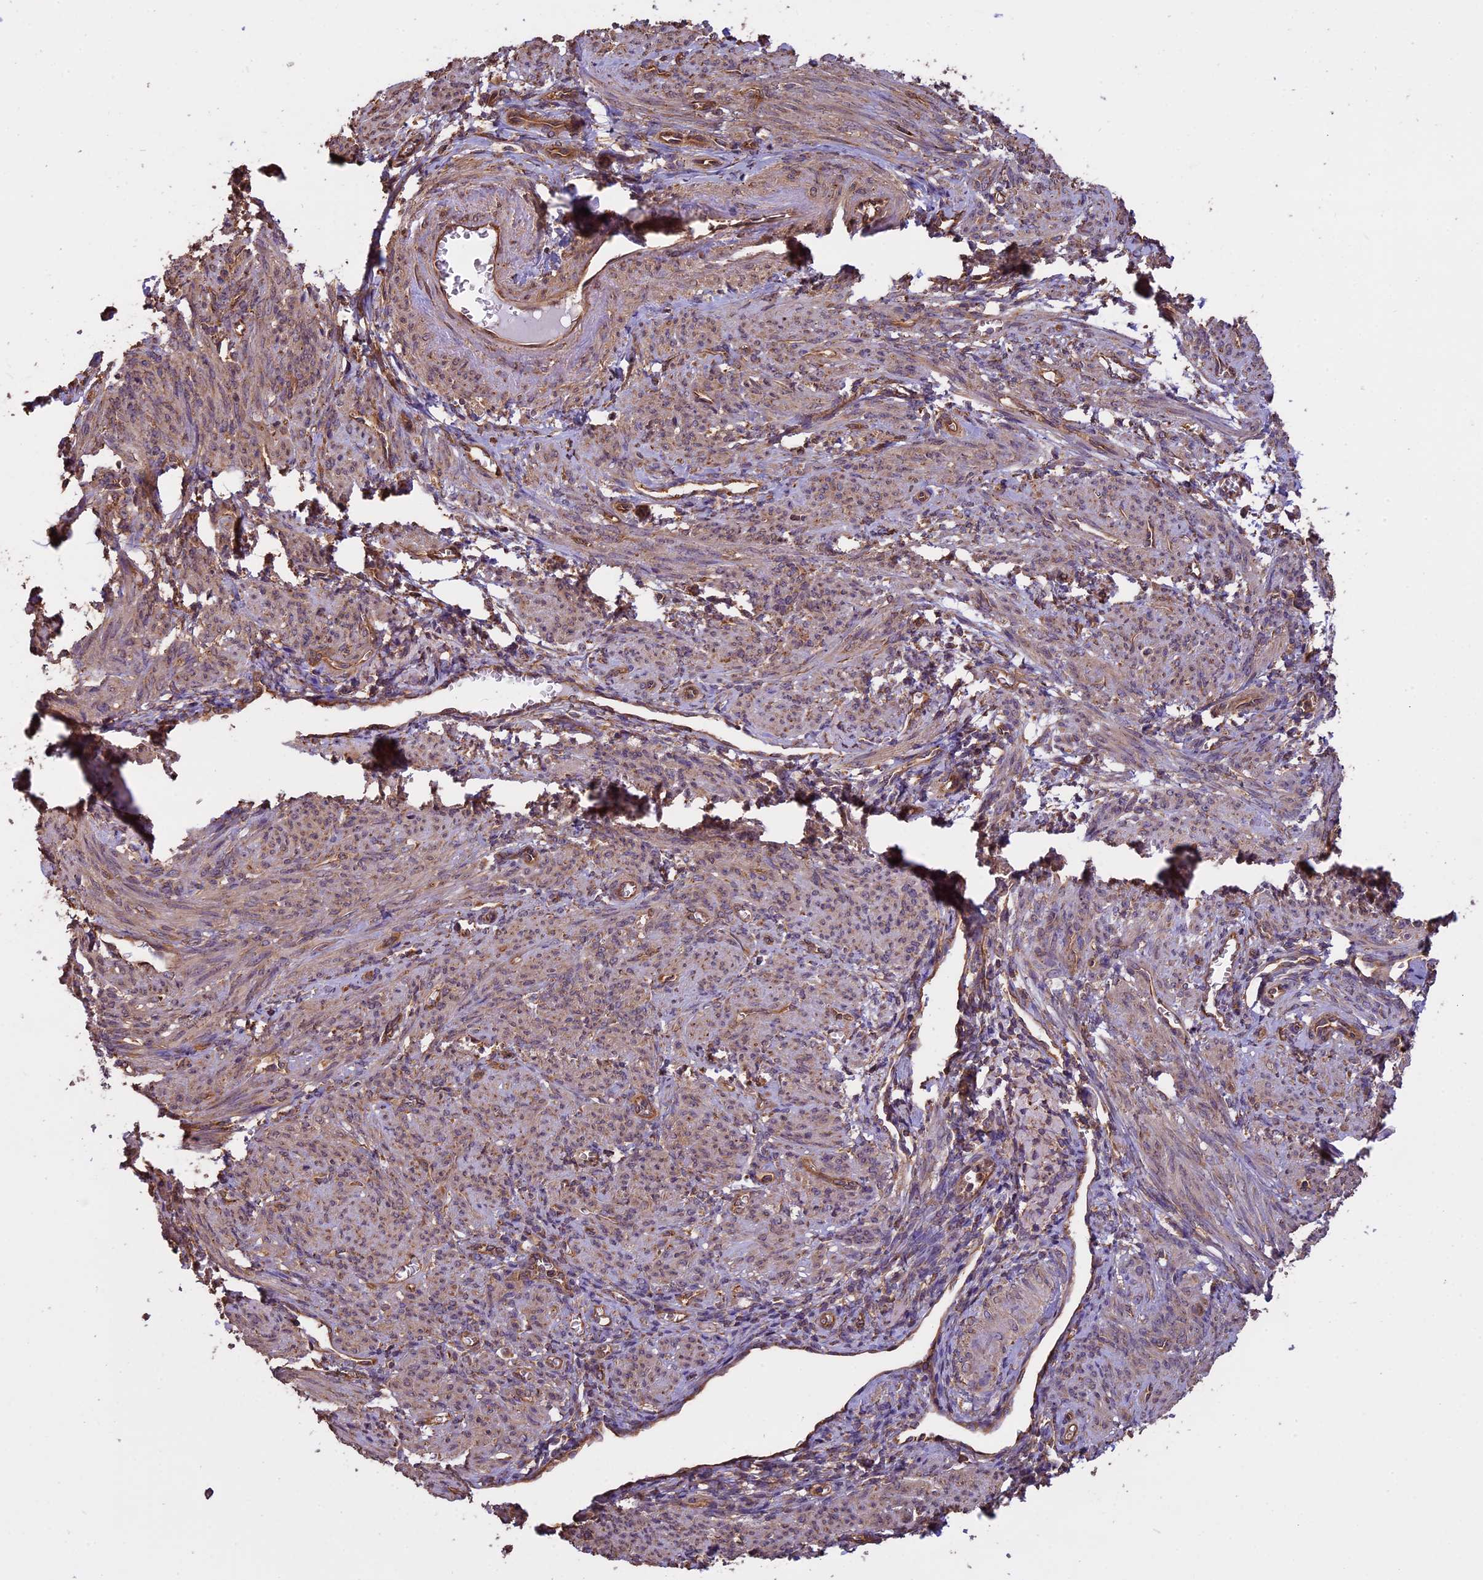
{"staining": {"intensity": "weak", "quantity": "25%-75%", "location": "cytoplasmic/membranous"}, "tissue": "smooth muscle", "cell_type": "Smooth muscle cells", "image_type": "normal", "snomed": [{"axis": "morphology", "description": "Normal tissue, NOS"}, {"axis": "topography", "description": "Smooth muscle"}], "caption": "Approximately 25%-75% of smooth muscle cells in unremarkable human smooth muscle exhibit weak cytoplasmic/membranous protein positivity as visualized by brown immunohistochemical staining.", "gene": "CHMP2A", "patient": {"sex": "female", "age": 39}}